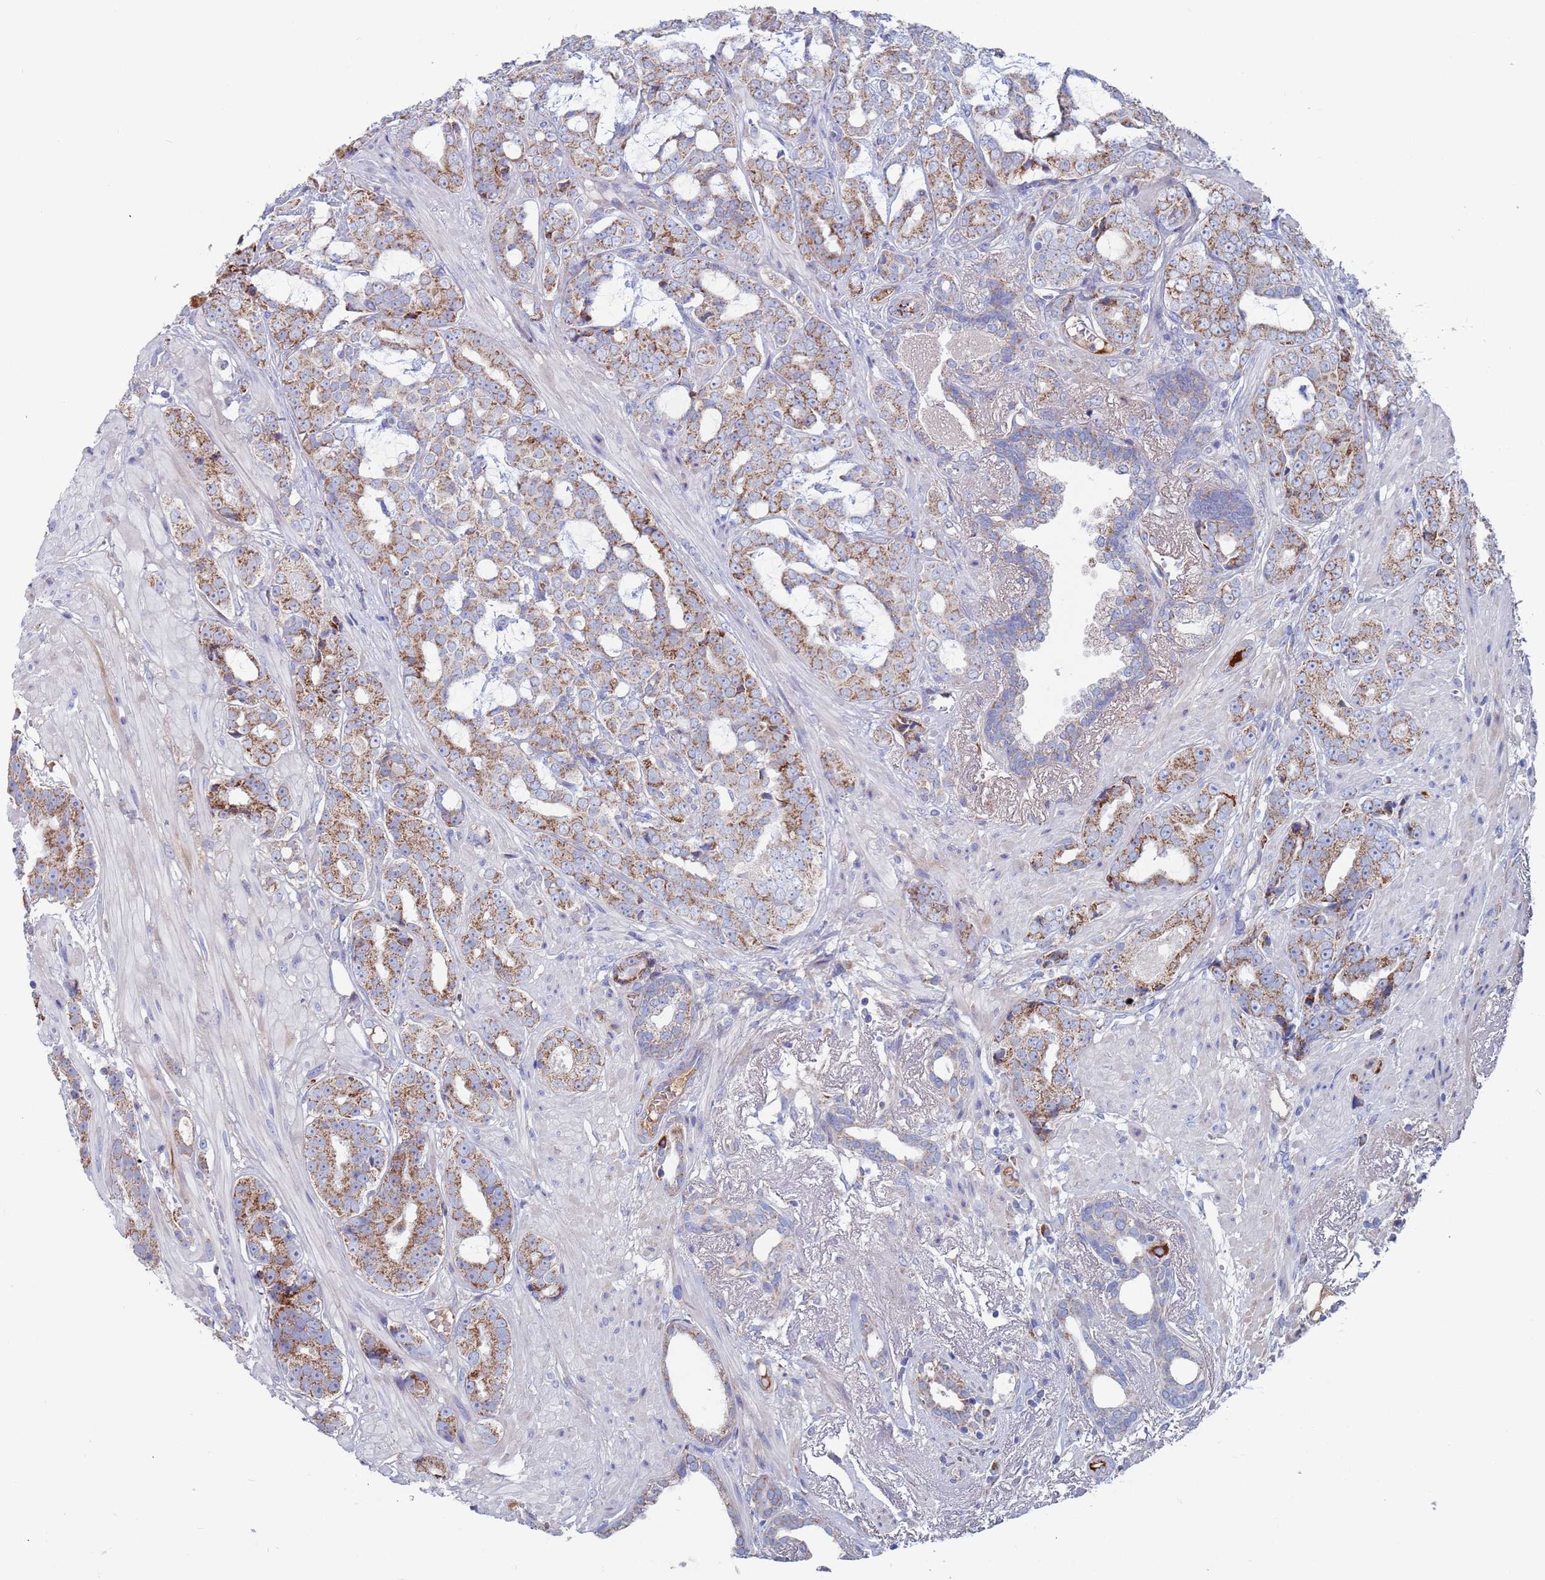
{"staining": {"intensity": "moderate", "quantity": ">75%", "location": "cytoplasmic/membranous"}, "tissue": "prostate cancer", "cell_type": "Tumor cells", "image_type": "cancer", "snomed": [{"axis": "morphology", "description": "Adenocarcinoma, High grade"}, {"axis": "topography", "description": "Prostate"}], "caption": "Immunohistochemistry (DAB (3,3'-diaminobenzidine)) staining of human prostate adenocarcinoma (high-grade) reveals moderate cytoplasmic/membranous protein positivity in approximately >75% of tumor cells. (brown staining indicates protein expression, while blue staining denotes nuclei).", "gene": "MRPL22", "patient": {"sex": "male", "age": 71}}